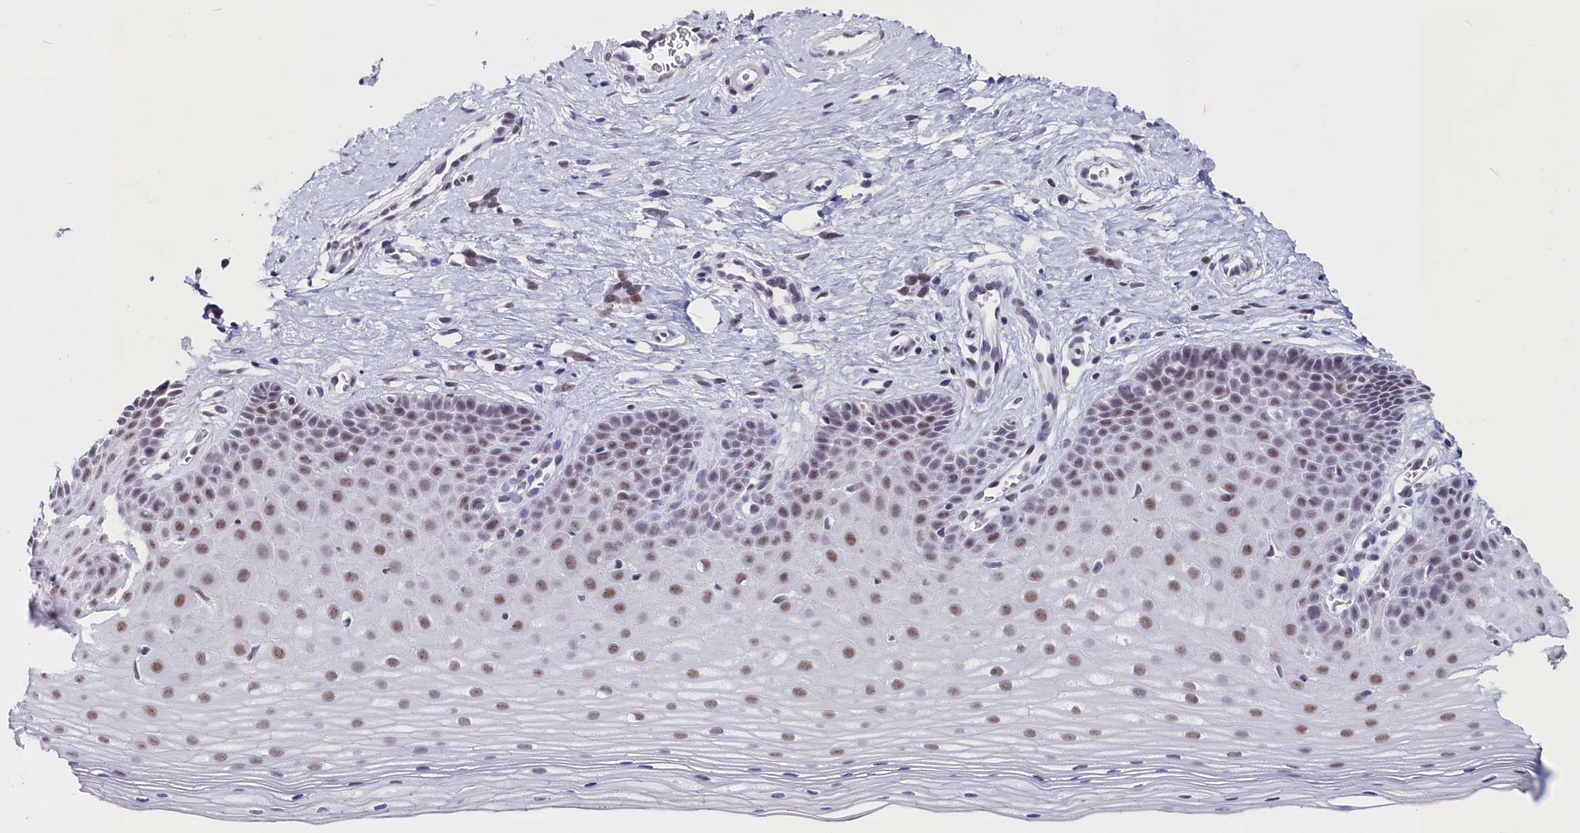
{"staining": {"intensity": "negative", "quantity": "none", "location": "none"}, "tissue": "cervix", "cell_type": "Glandular cells", "image_type": "normal", "snomed": [{"axis": "morphology", "description": "Normal tissue, NOS"}, {"axis": "topography", "description": "Cervix"}], "caption": "There is no significant staining in glandular cells of cervix. (DAB (3,3'-diaminobenzidine) immunohistochemistry with hematoxylin counter stain).", "gene": "CD2BP2", "patient": {"sex": "female", "age": 36}}